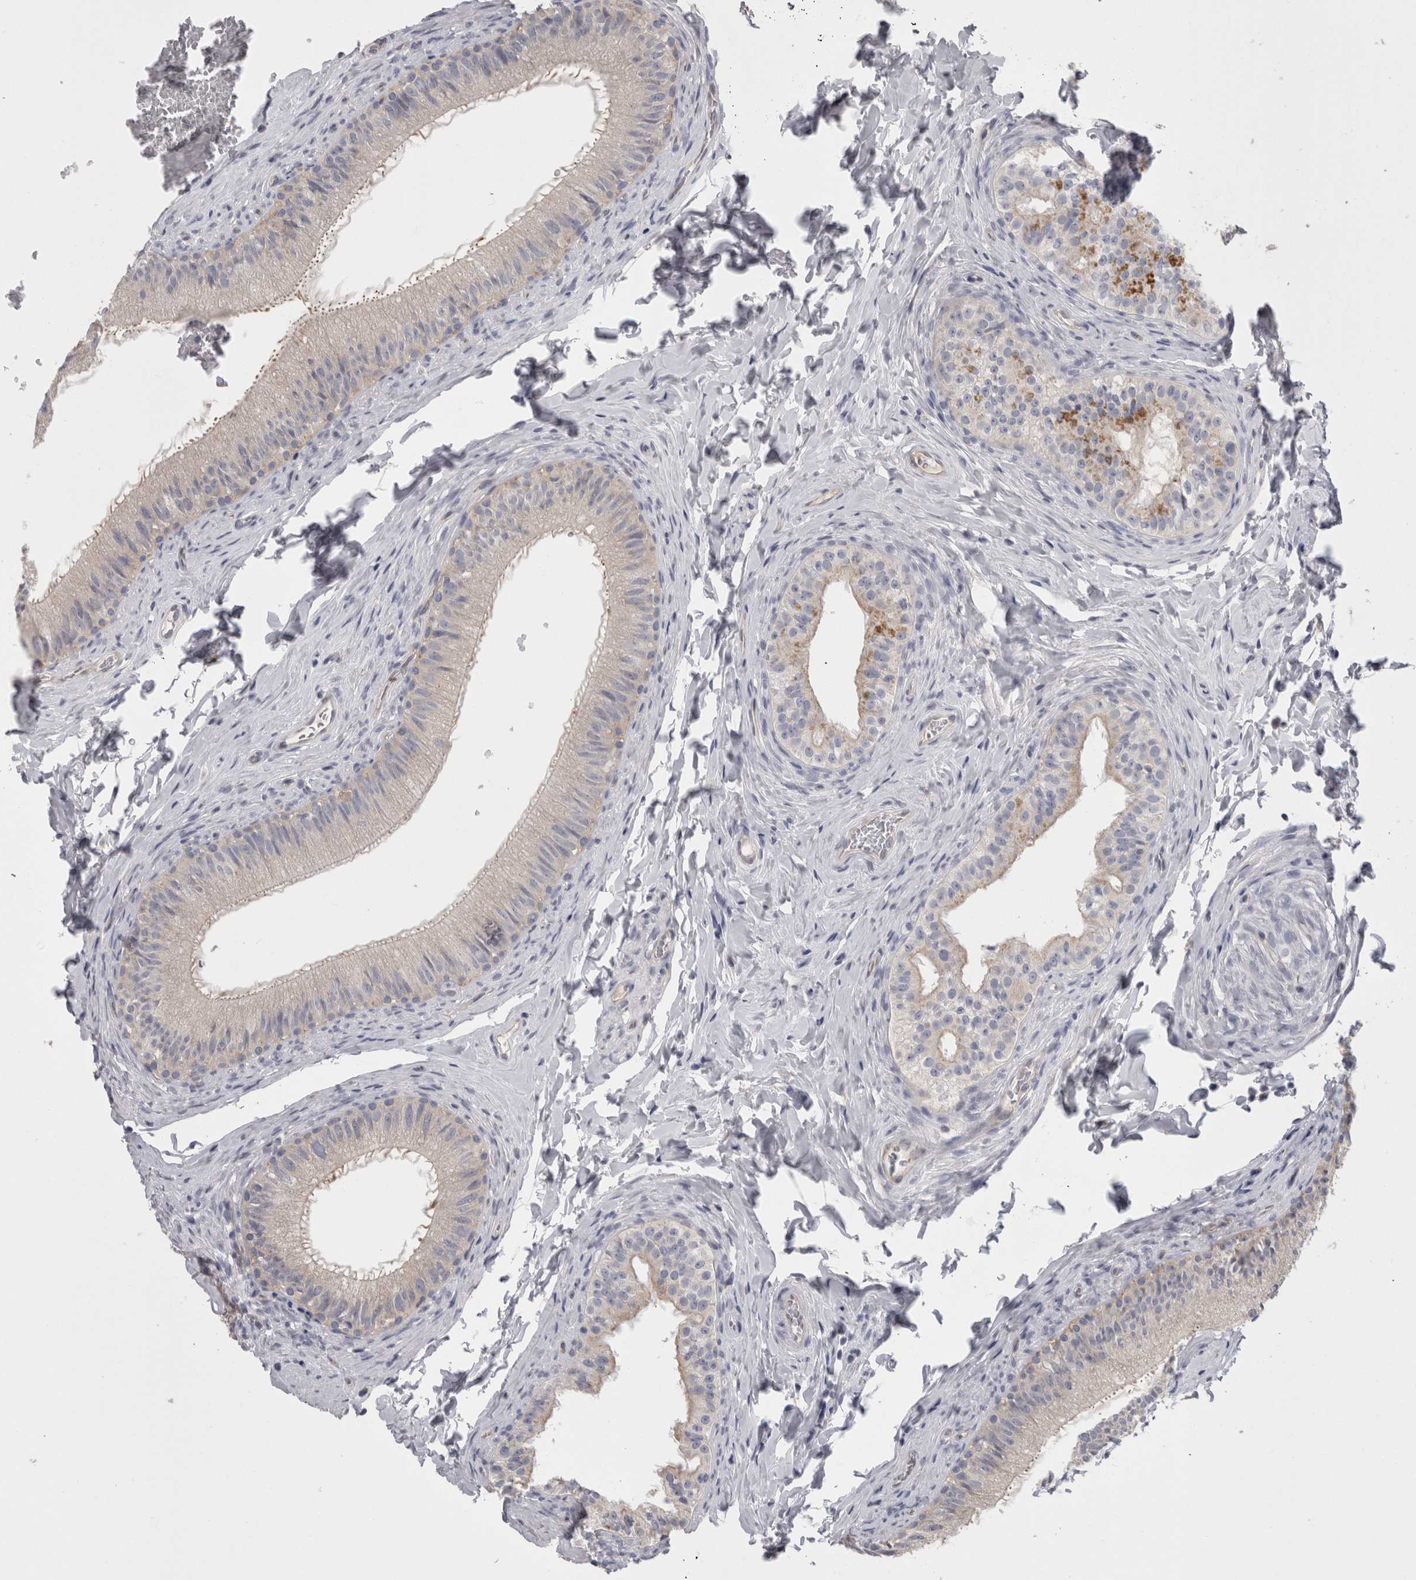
{"staining": {"intensity": "weak", "quantity": "25%-75%", "location": "cytoplasmic/membranous"}, "tissue": "epididymis", "cell_type": "Glandular cells", "image_type": "normal", "snomed": [{"axis": "morphology", "description": "Normal tissue, NOS"}, {"axis": "topography", "description": "Epididymis"}], "caption": "The immunohistochemical stain shows weak cytoplasmic/membranous expression in glandular cells of benign epididymis.", "gene": "LYZL6", "patient": {"sex": "male", "age": 49}}